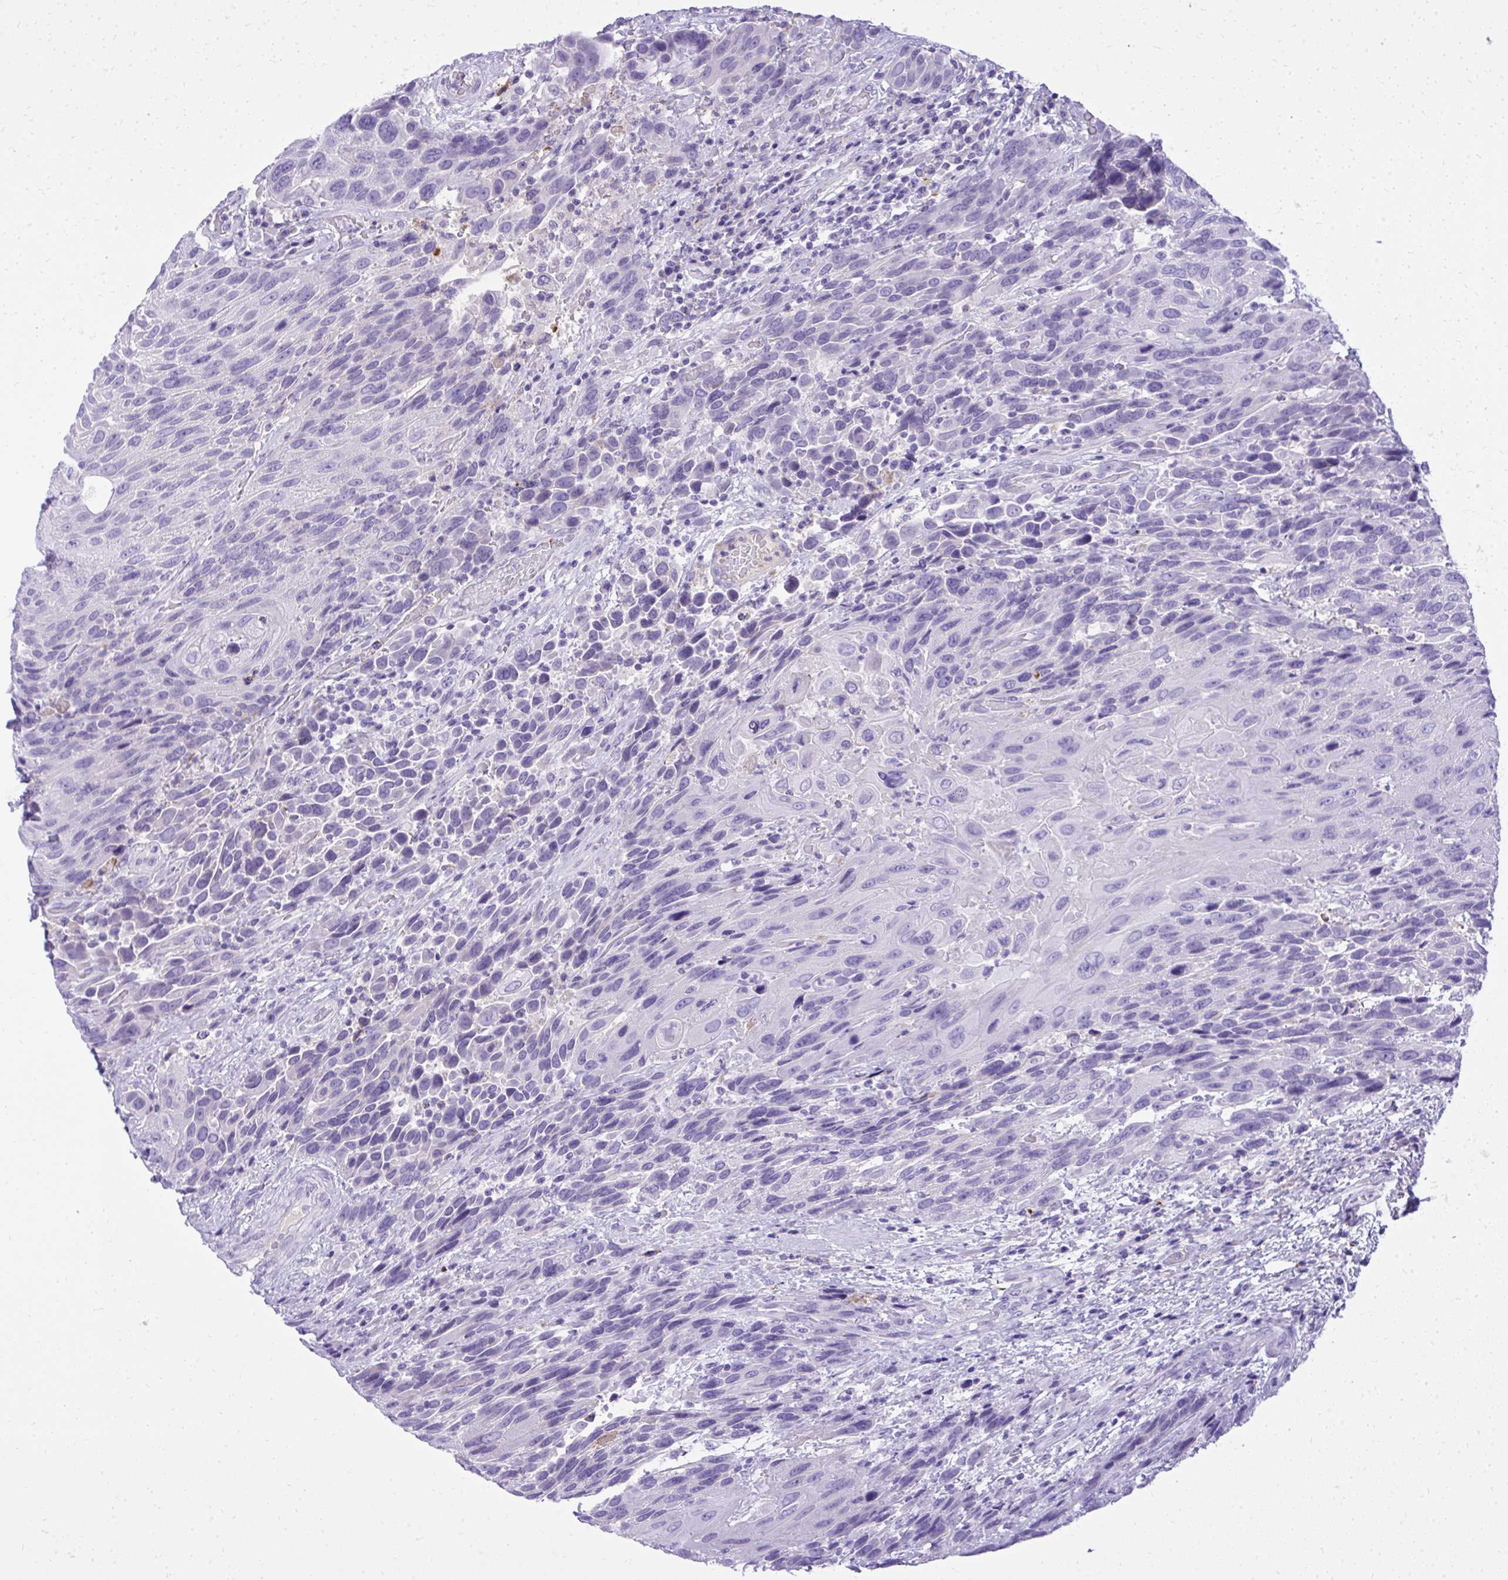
{"staining": {"intensity": "negative", "quantity": "none", "location": "none"}, "tissue": "urothelial cancer", "cell_type": "Tumor cells", "image_type": "cancer", "snomed": [{"axis": "morphology", "description": "Urothelial carcinoma, High grade"}, {"axis": "topography", "description": "Urinary bladder"}], "caption": "The micrograph exhibits no significant positivity in tumor cells of high-grade urothelial carcinoma.", "gene": "ST6GALNAC3", "patient": {"sex": "female", "age": 70}}